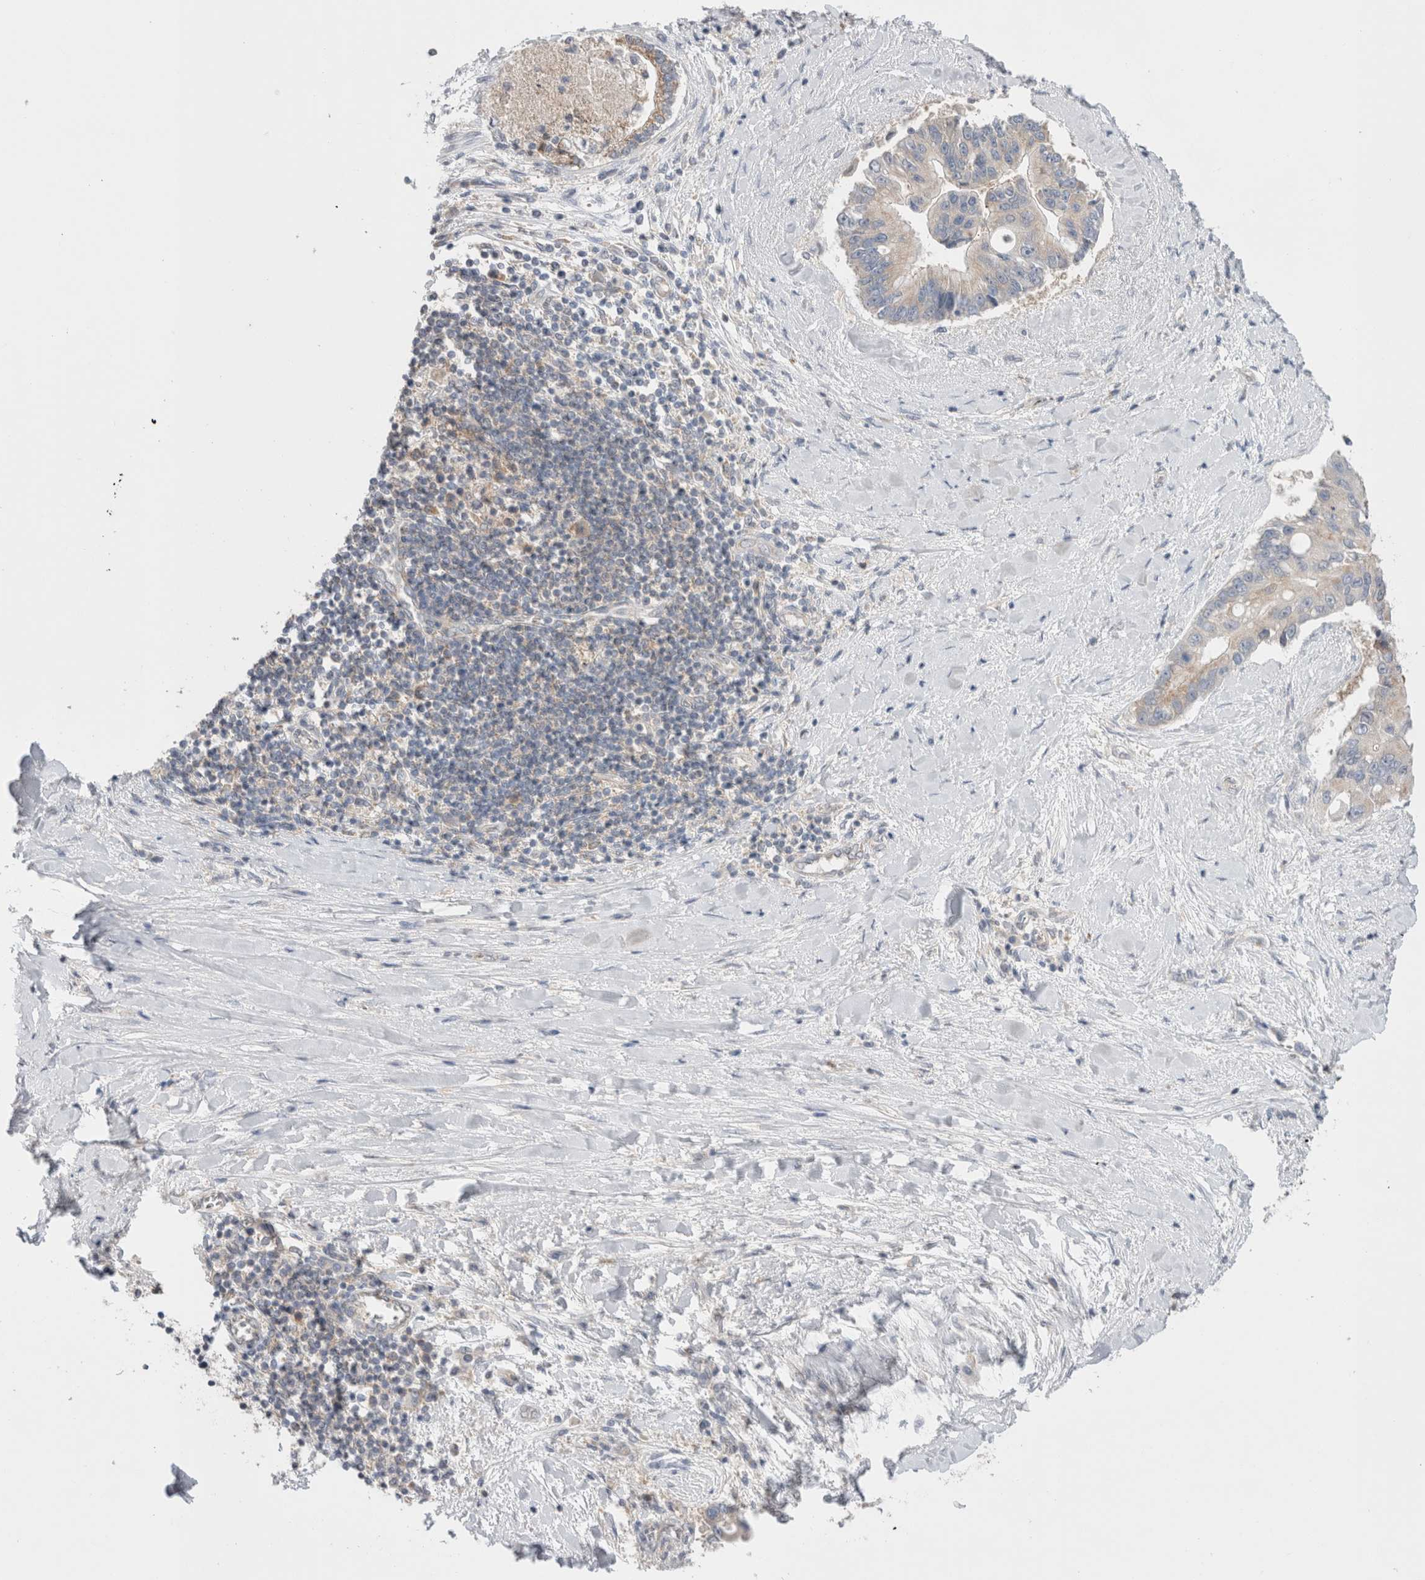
{"staining": {"intensity": "negative", "quantity": "none", "location": "none"}, "tissue": "liver cancer", "cell_type": "Tumor cells", "image_type": "cancer", "snomed": [{"axis": "morphology", "description": "Cholangiocarcinoma"}, {"axis": "topography", "description": "Liver"}], "caption": "This is a micrograph of immunohistochemistry (IHC) staining of liver cancer, which shows no positivity in tumor cells.", "gene": "NDOR1", "patient": {"sex": "male", "age": 50}}